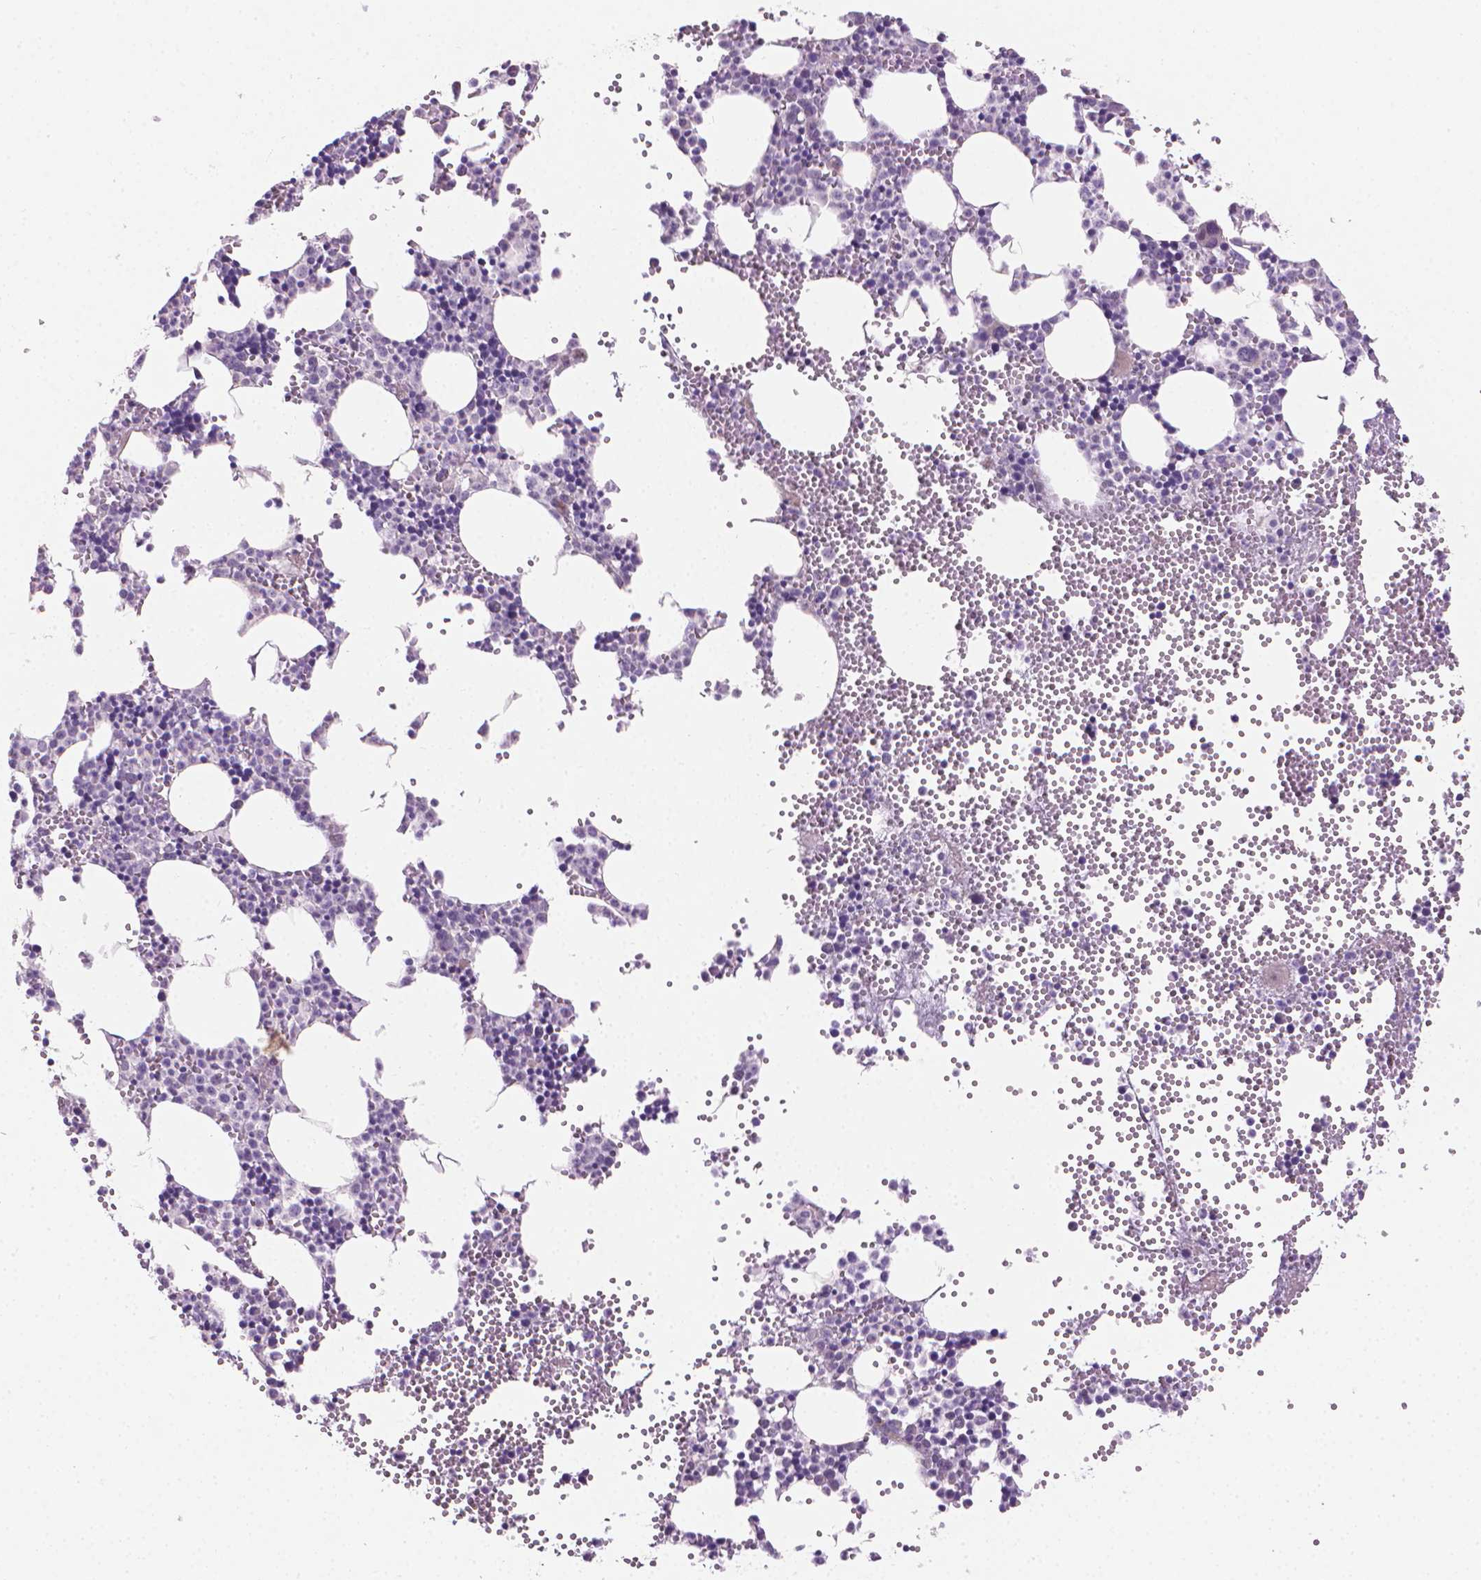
{"staining": {"intensity": "negative", "quantity": "none", "location": "none"}, "tissue": "bone marrow", "cell_type": "Hematopoietic cells", "image_type": "normal", "snomed": [{"axis": "morphology", "description": "Normal tissue, NOS"}, {"axis": "topography", "description": "Bone marrow"}], "caption": "Bone marrow was stained to show a protein in brown. There is no significant expression in hematopoietic cells. (Stains: DAB (3,3'-diaminobenzidine) immunohistochemistry with hematoxylin counter stain, Microscopy: brightfield microscopy at high magnification).", "gene": "GSDMA", "patient": {"sex": "male", "age": 89}}